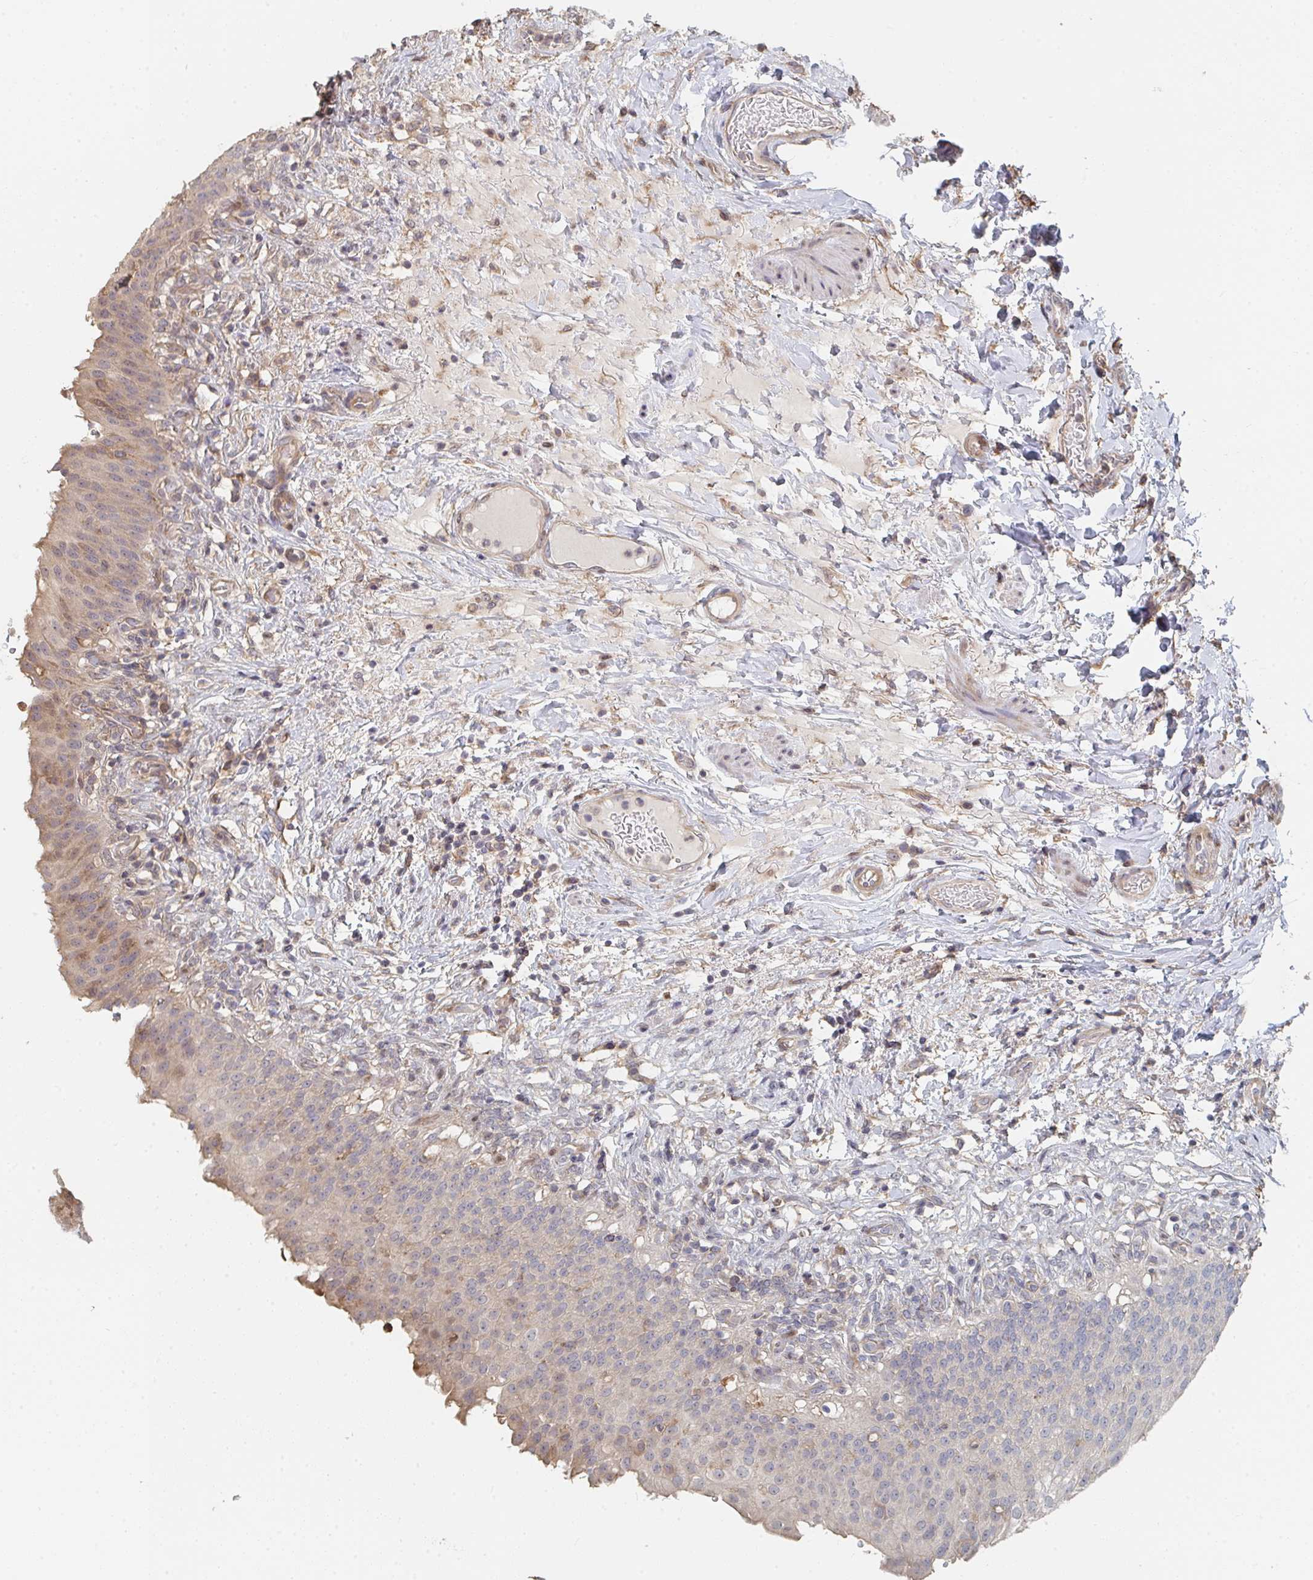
{"staining": {"intensity": "weak", "quantity": "25%-75%", "location": "cytoplasmic/membranous"}, "tissue": "urinary bladder", "cell_type": "Urothelial cells", "image_type": "normal", "snomed": [{"axis": "morphology", "description": "Normal tissue, NOS"}, {"axis": "topography", "description": "Urinary bladder"}, {"axis": "topography", "description": "Peripheral nerve tissue"}], "caption": "Immunohistochemistry (IHC) (DAB (3,3'-diaminobenzidine)) staining of benign urinary bladder reveals weak cytoplasmic/membranous protein positivity in about 25%-75% of urothelial cells. The staining is performed using DAB (3,3'-diaminobenzidine) brown chromogen to label protein expression. The nuclei are counter-stained blue using hematoxylin.", "gene": "PTEN", "patient": {"sex": "female", "age": 60}}